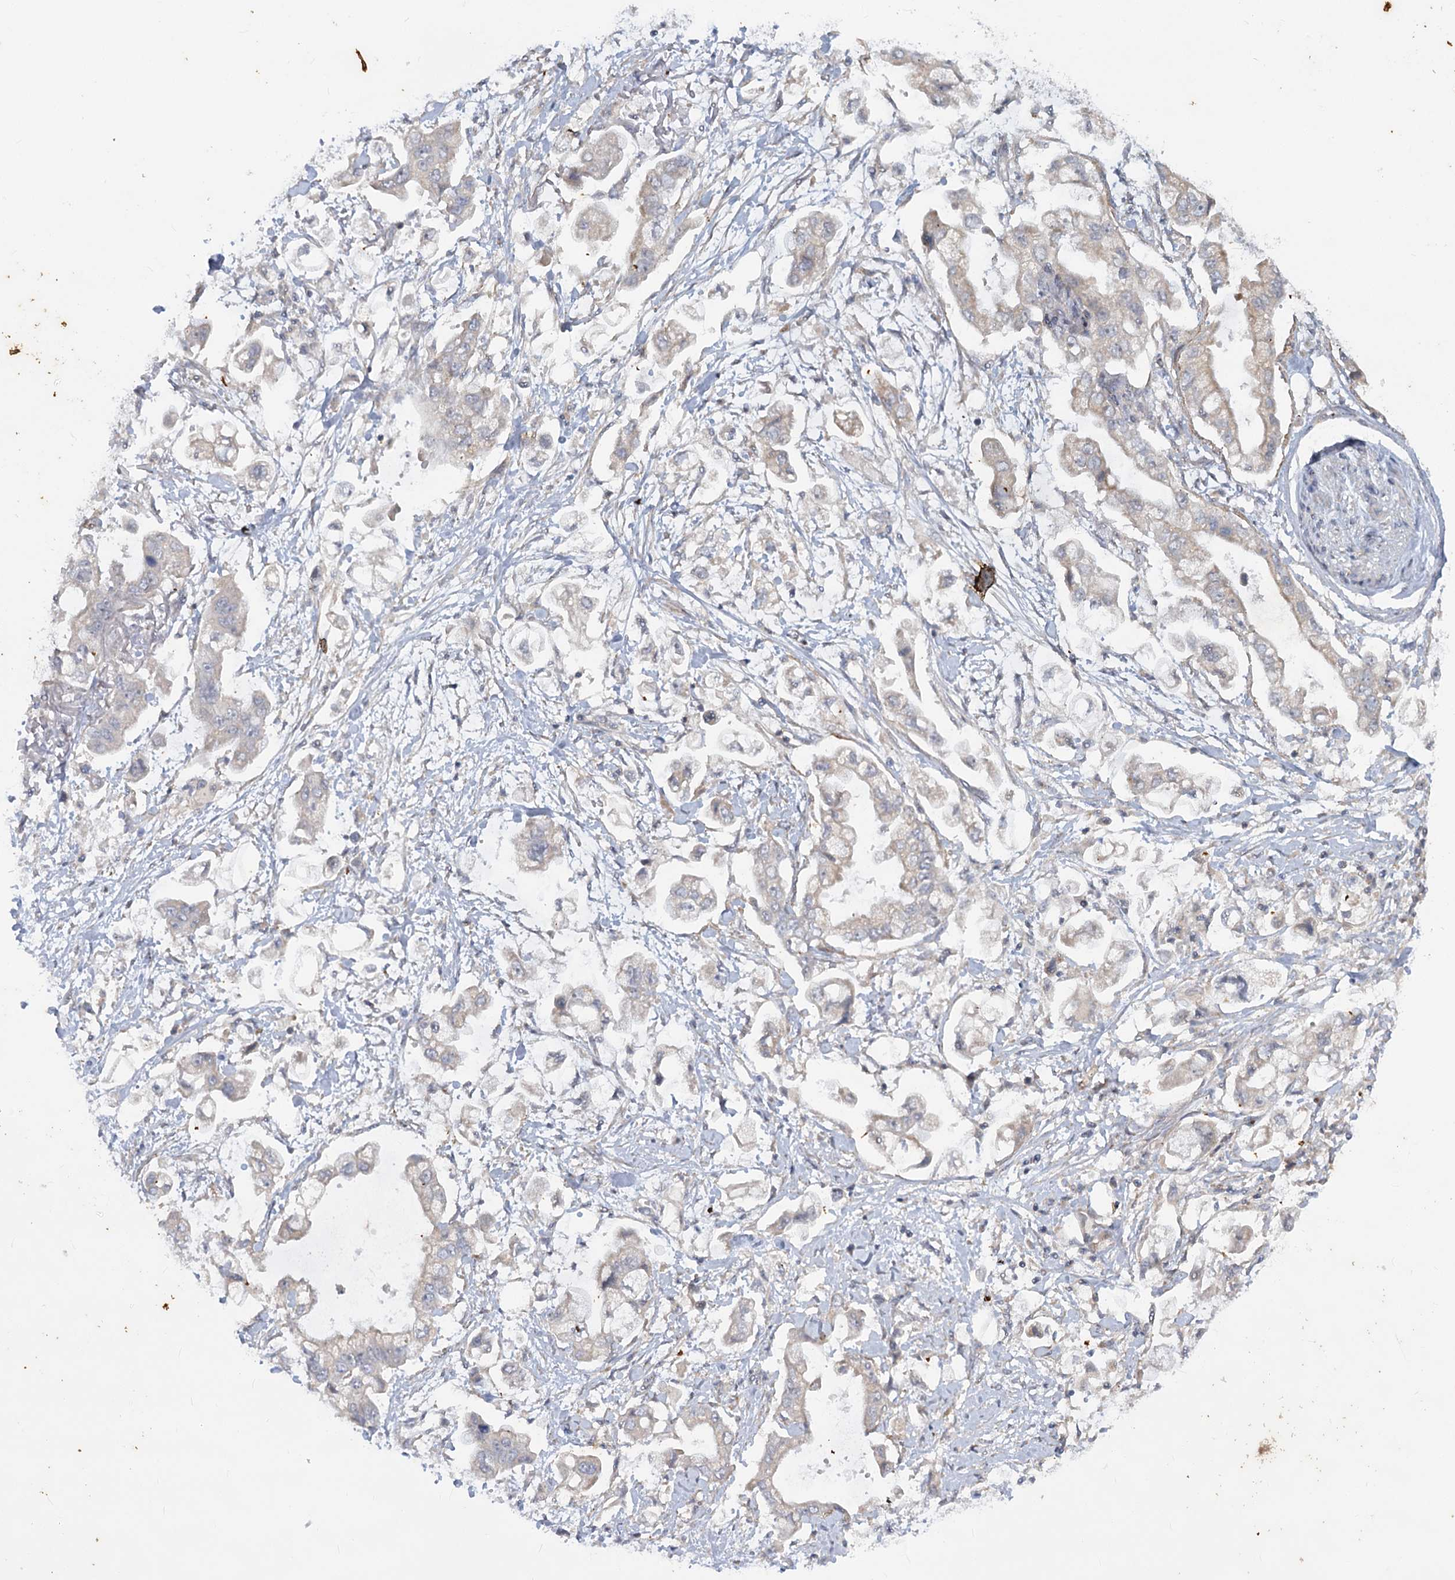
{"staining": {"intensity": "weak", "quantity": "<25%", "location": "cytoplasmic/membranous"}, "tissue": "stomach cancer", "cell_type": "Tumor cells", "image_type": "cancer", "snomed": [{"axis": "morphology", "description": "Adenocarcinoma, NOS"}, {"axis": "topography", "description": "Stomach"}], "caption": "Micrograph shows no significant protein expression in tumor cells of stomach cancer.", "gene": "MTG1", "patient": {"sex": "male", "age": 62}}